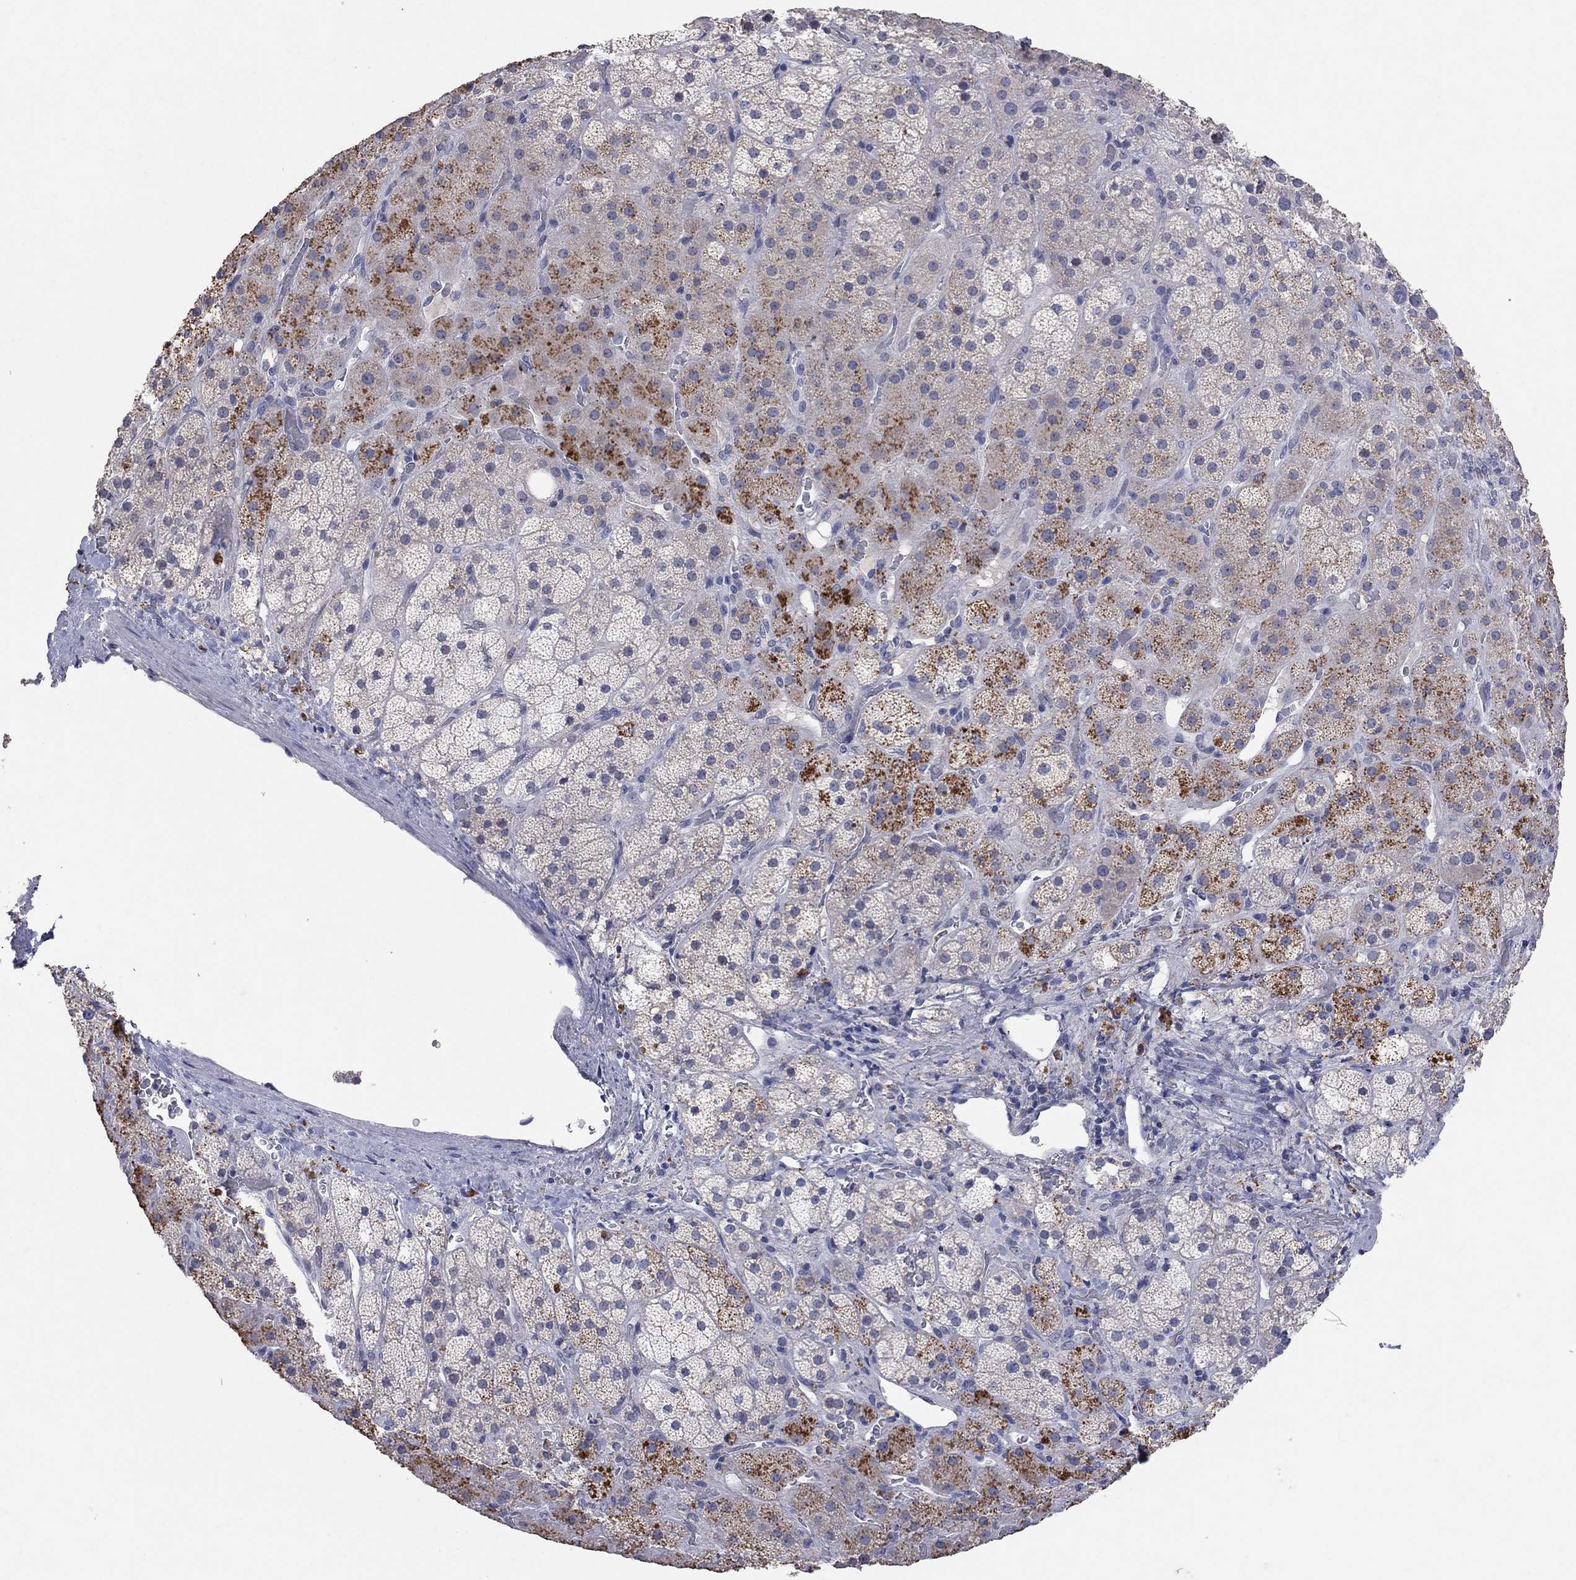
{"staining": {"intensity": "strong", "quantity": "<25%", "location": "cytoplasmic/membranous"}, "tissue": "adrenal gland", "cell_type": "Glandular cells", "image_type": "normal", "snomed": [{"axis": "morphology", "description": "Normal tissue, NOS"}, {"axis": "topography", "description": "Adrenal gland"}], "caption": "Immunohistochemical staining of unremarkable adrenal gland exhibits strong cytoplasmic/membranous protein staining in about <25% of glandular cells. The staining was performed using DAB (3,3'-diaminobenzidine) to visualize the protein expression in brown, while the nuclei were stained in blue with hematoxylin (Magnification: 20x).", "gene": "MMP13", "patient": {"sex": "male", "age": 57}}